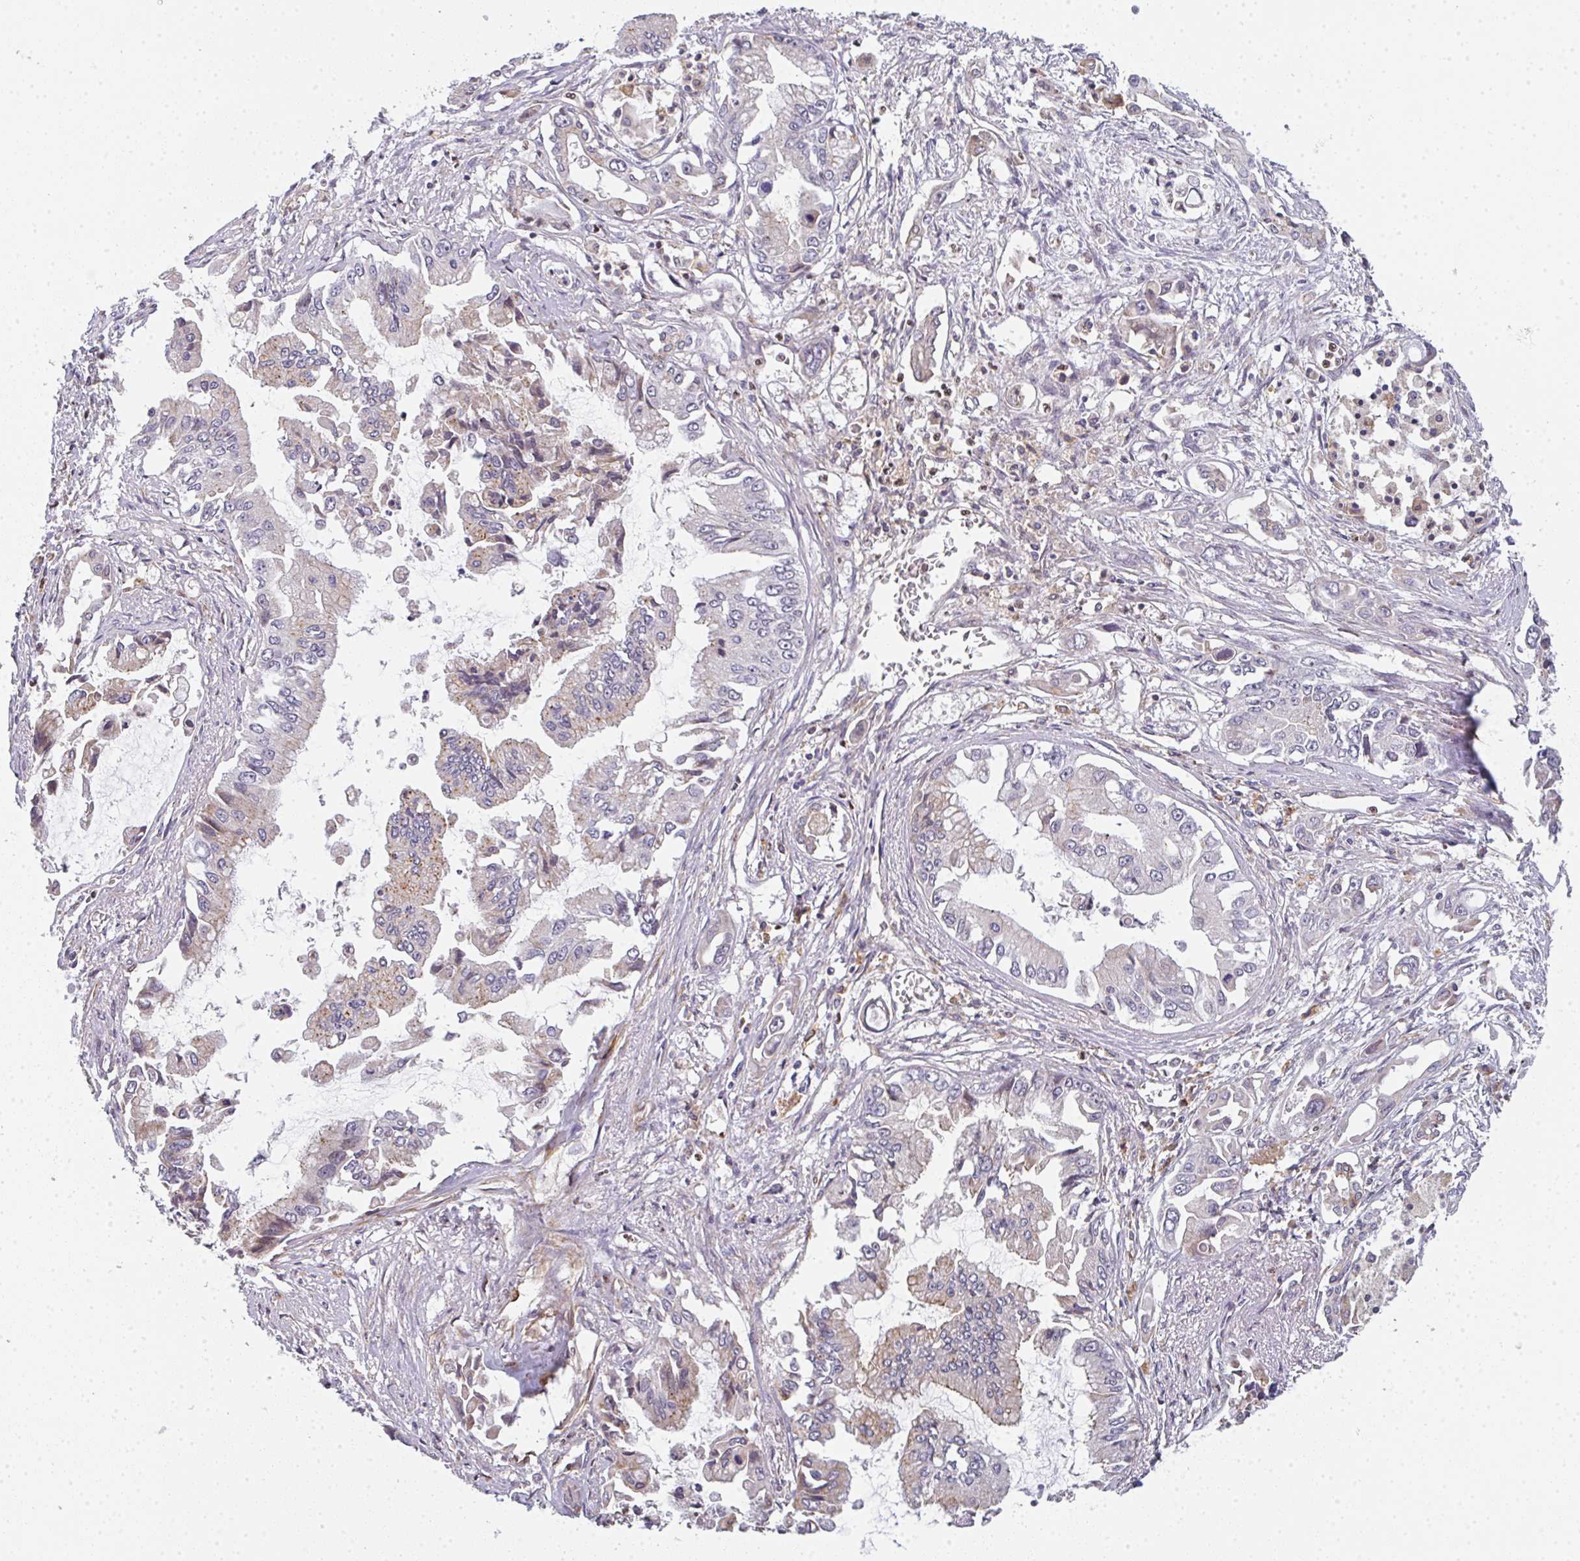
{"staining": {"intensity": "weak", "quantity": "<25%", "location": "cytoplasmic/membranous"}, "tissue": "pancreatic cancer", "cell_type": "Tumor cells", "image_type": "cancer", "snomed": [{"axis": "morphology", "description": "Adenocarcinoma, NOS"}, {"axis": "topography", "description": "Pancreas"}], "caption": "Tumor cells are negative for brown protein staining in pancreatic adenocarcinoma. (Brightfield microscopy of DAB (3,3'-diaminobenzidine) immunohistochemistry (IHC) at high magnification).", "gene": "SIMC1", "patient": {"sex": "male", "age": 84}}